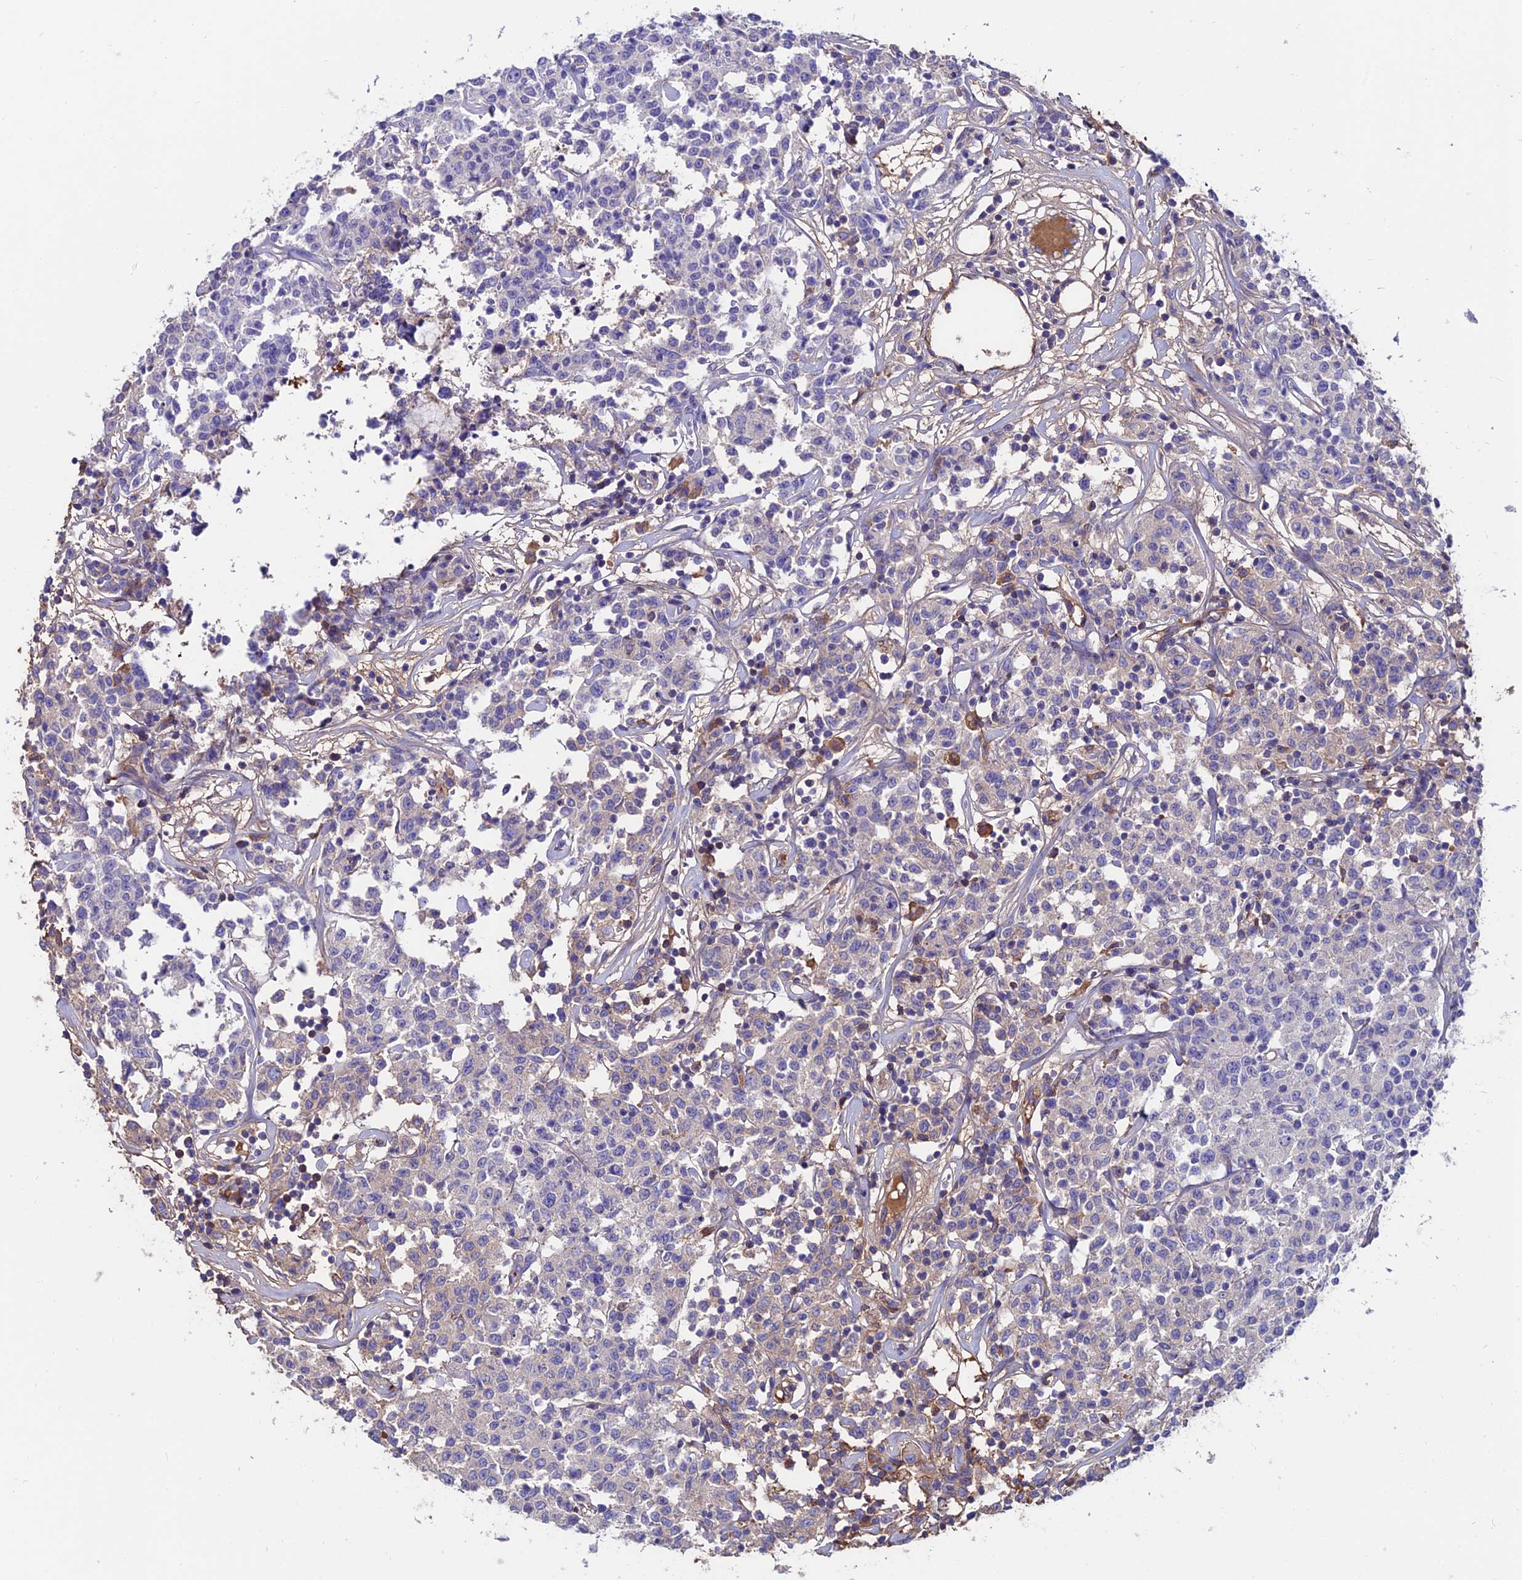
{"staining": {"intensity": "negative", "quantity": "none", "location": "none"}, "tissue": "lymphoma", "cell_type": "Tumor cells", "image_type": "cancer", "snomed": [{"axis": "morphology", "description": "Malignant lymphoma, non-Hodgkin's type, Low grade"}, {"axis": "topography", "description": "Small intestine"}], "caption": "Immunohistochemistry image of lymphoma stained for a protein (brown), which shows no positivity in tumor cells.", "gene": "SLC25A16", "patient": {"sex": "female", "age": 59}}